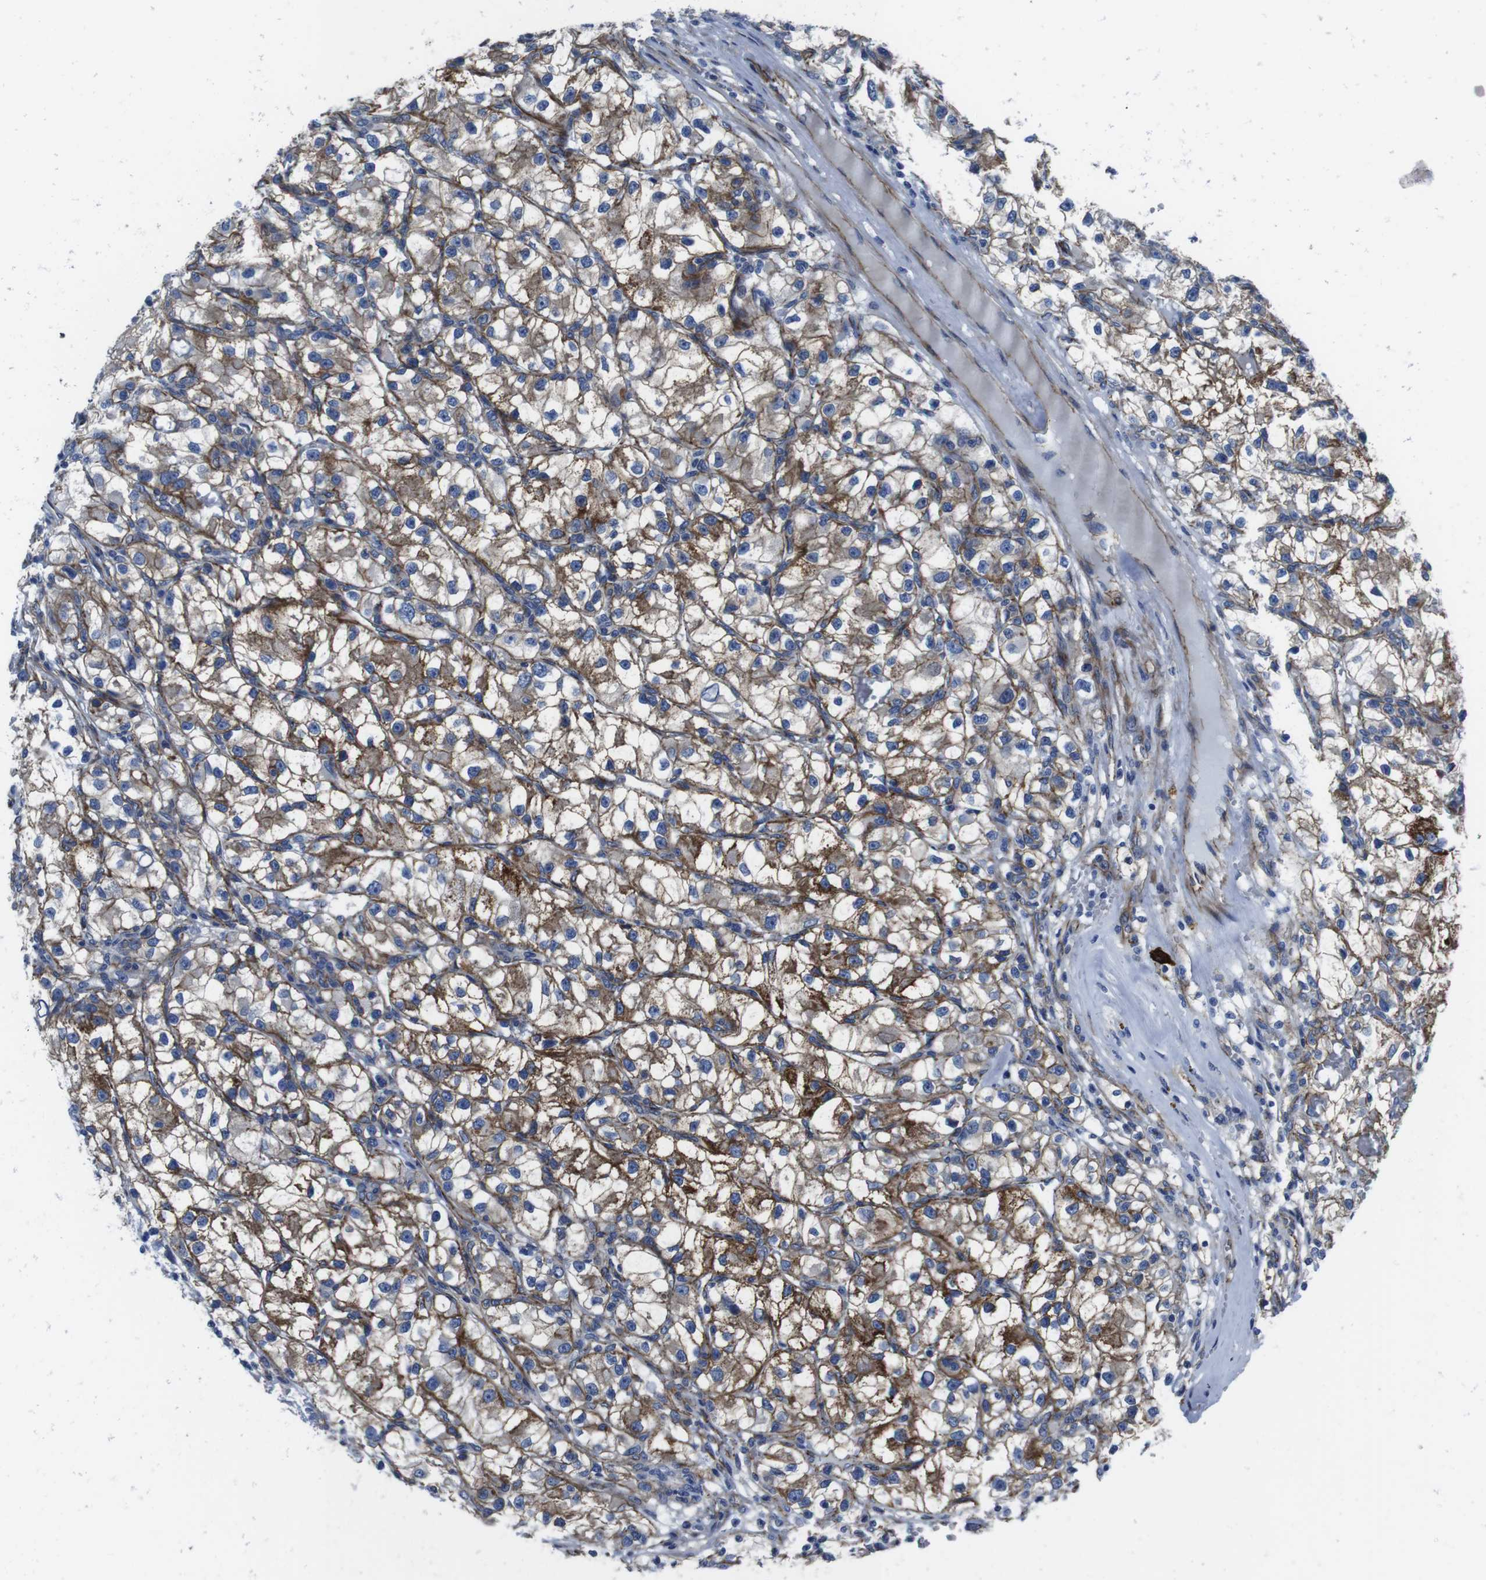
{"staining": {"intensity": "moderate", "quantity": ">75%", "location": "cytoplasmic/membranous"}, "tissue": "renal cancer", "cell_type": "Tumor cells", "image_type": "cancer", "snomed": [{"axis": "morphology", "description": "Adenocarcinoma, NOS"}, {"axis": "topography", "description": "Kidney"}], "caption": "Immunohistochemistry (DAB (3,3'-diaminobenzidine)) staining of renal adenocarcinoma displays moderate cytoplasmic/membranous protein expression in approximately >75% of tumor cells.", "gene": "NUMB", "patient": {"sex": "female", "age": 57}}